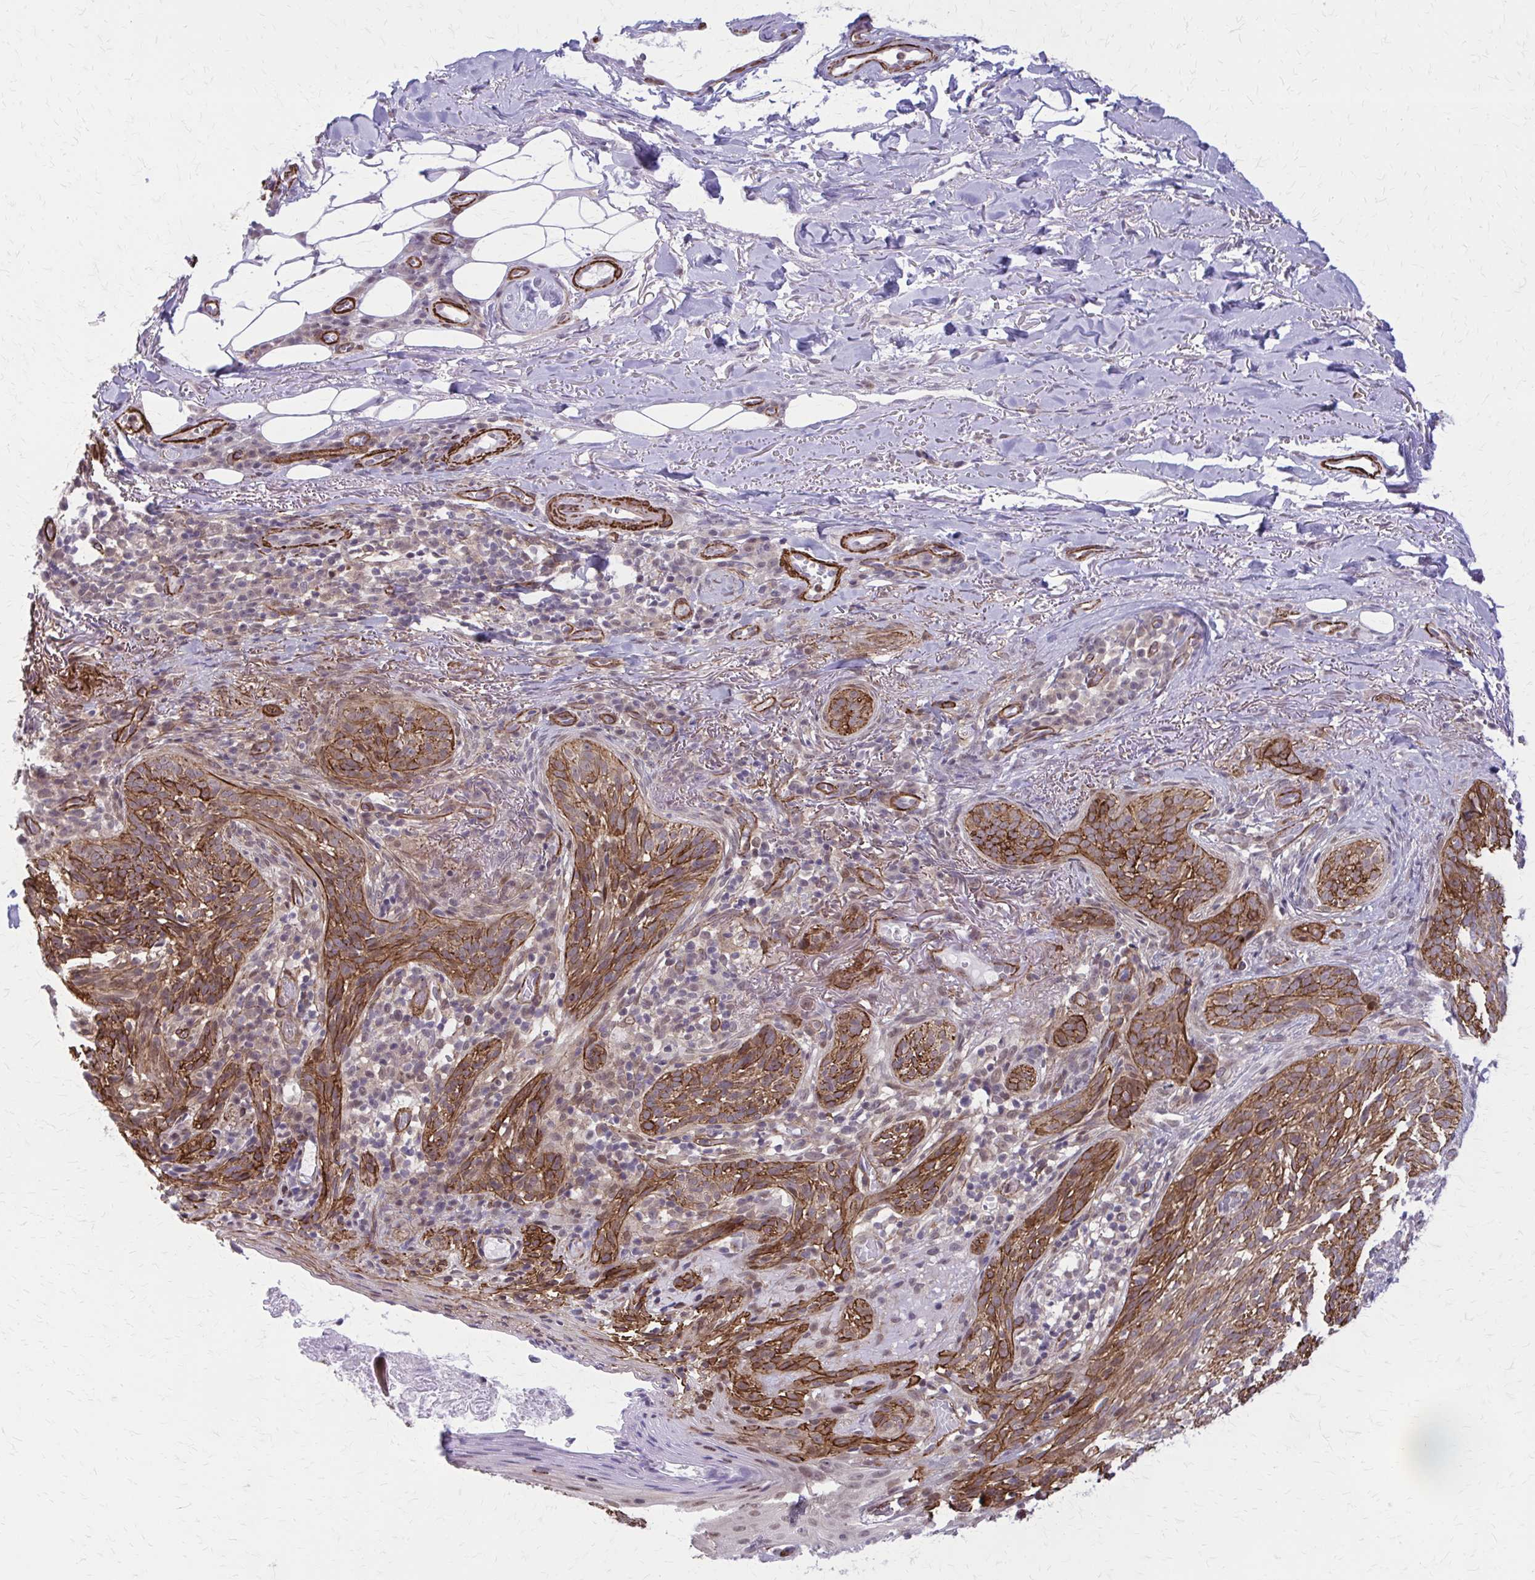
{"staining": {"intensity": "strong", "quantity": ">75%", "location": "cytoplasmic/membranous"}, "tissue": "skin cancer", "cell_type": "Tumor cells", "image_type": "cancer", "snomed": [{"axis": "morphology", "description": "Basal cell carcinoma"}, {"axis": "topography", "description": "Skin"}, {"axis": "topography", "description": "Skin of head"}], "caption": "Skin cancer stained with immunohistochemistry displays strong cytoplasmic/membranous positivity in about >75% of tumor cells.", "gene": "NRBF2", "patient": {"sex": "male", "age": 62}}